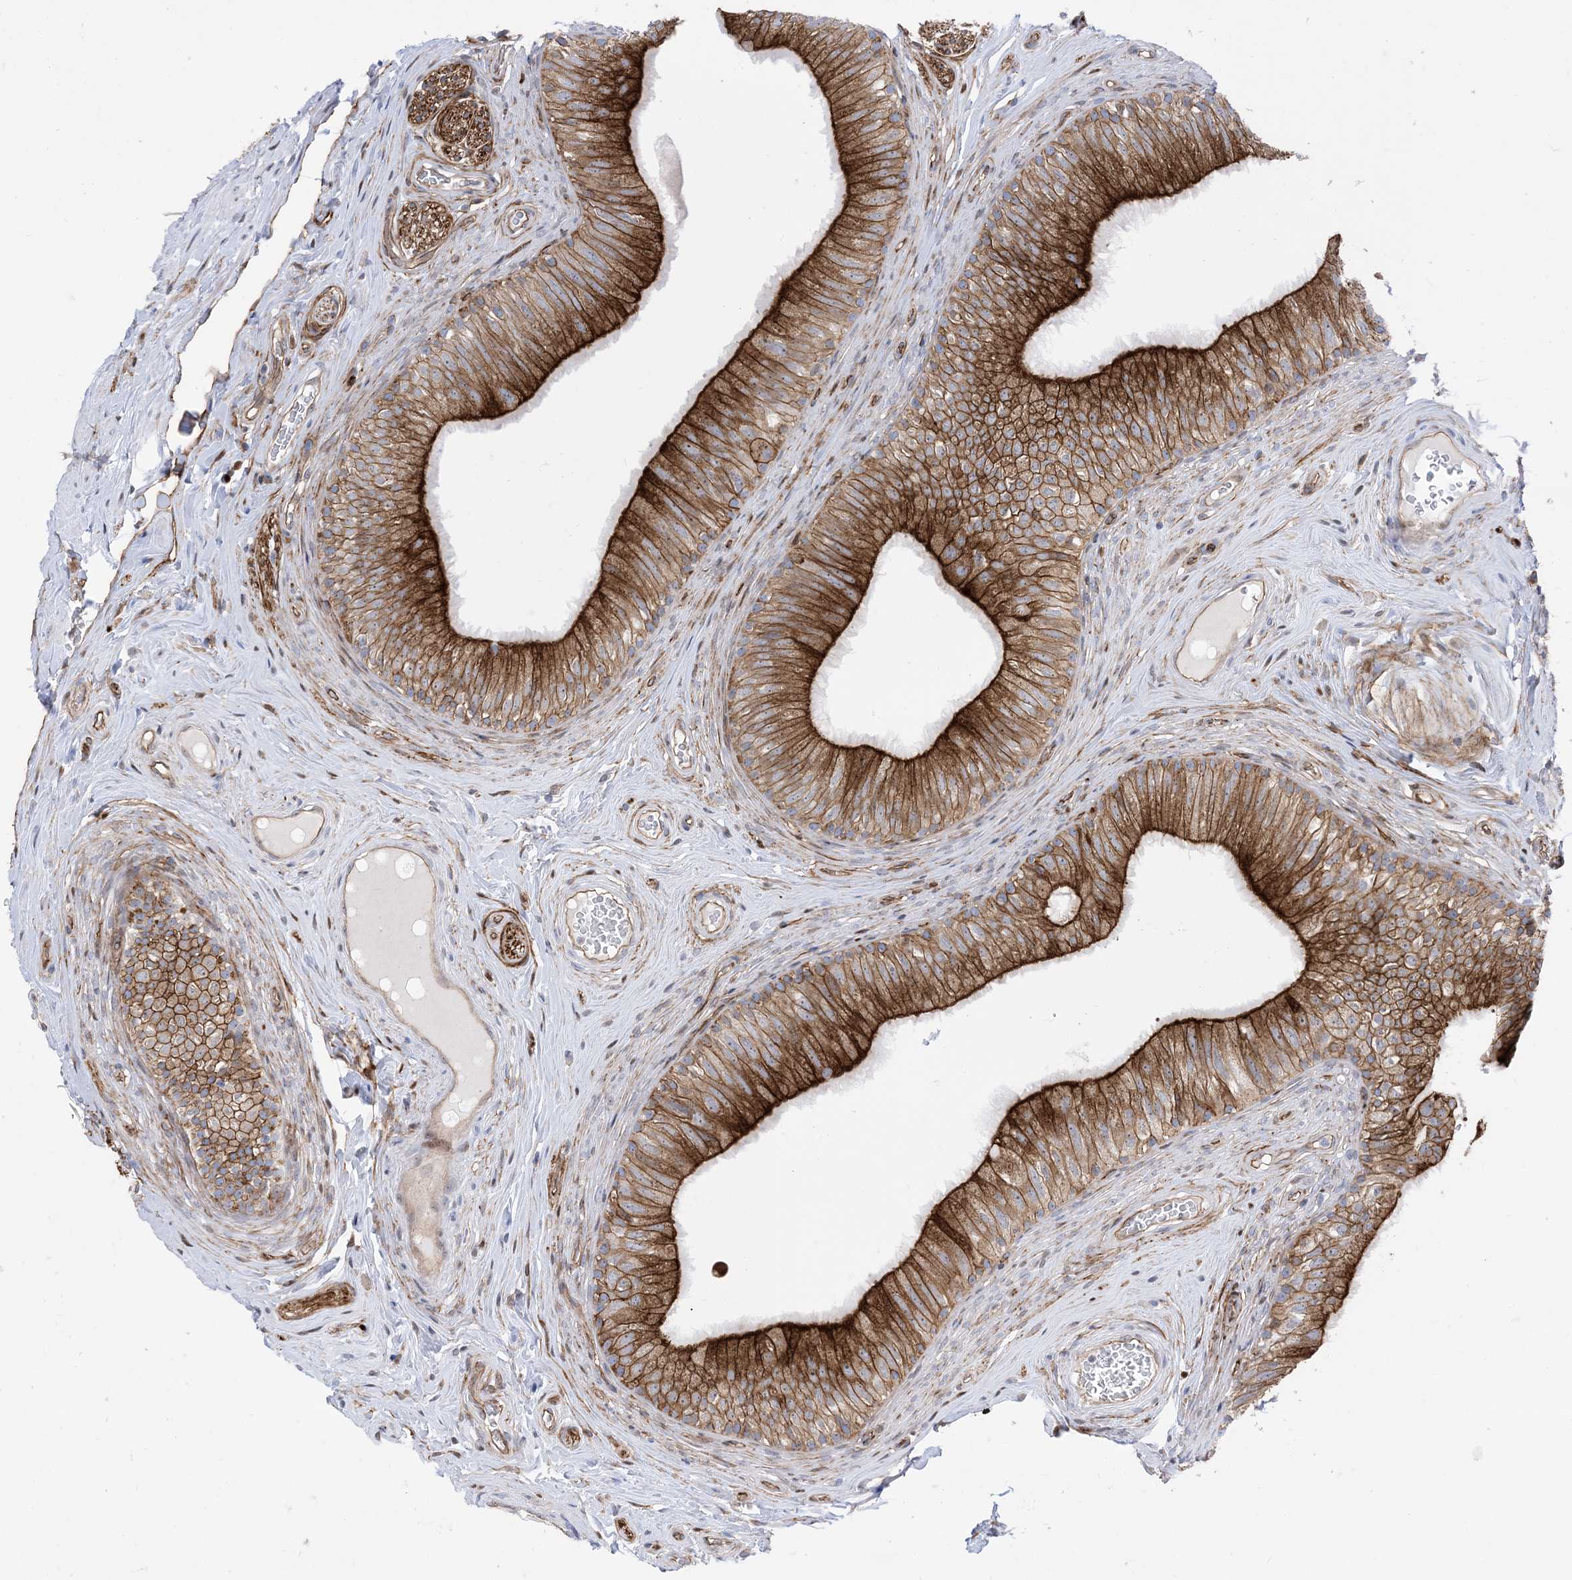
{"staining": {"intensity": "strong", "quantity": ">75%", "location": "cytoplasmic/membranous"}, "tissue": "epididymis", "cell_type": "Glandular cells", "image_type": "normal", "snomed": [{"axis": "morphology", "description": "Normal tissue, NOS"}, {"axis": "topography", "description": "Epididymis"}], "caption": "The image shows staining of benign epididymis, revealing strong cytoplasmic/membranous protein staining (brown color) within glandular cells.", "gene": "MARS2", "patient": {"sex": "male", "age": 46}}